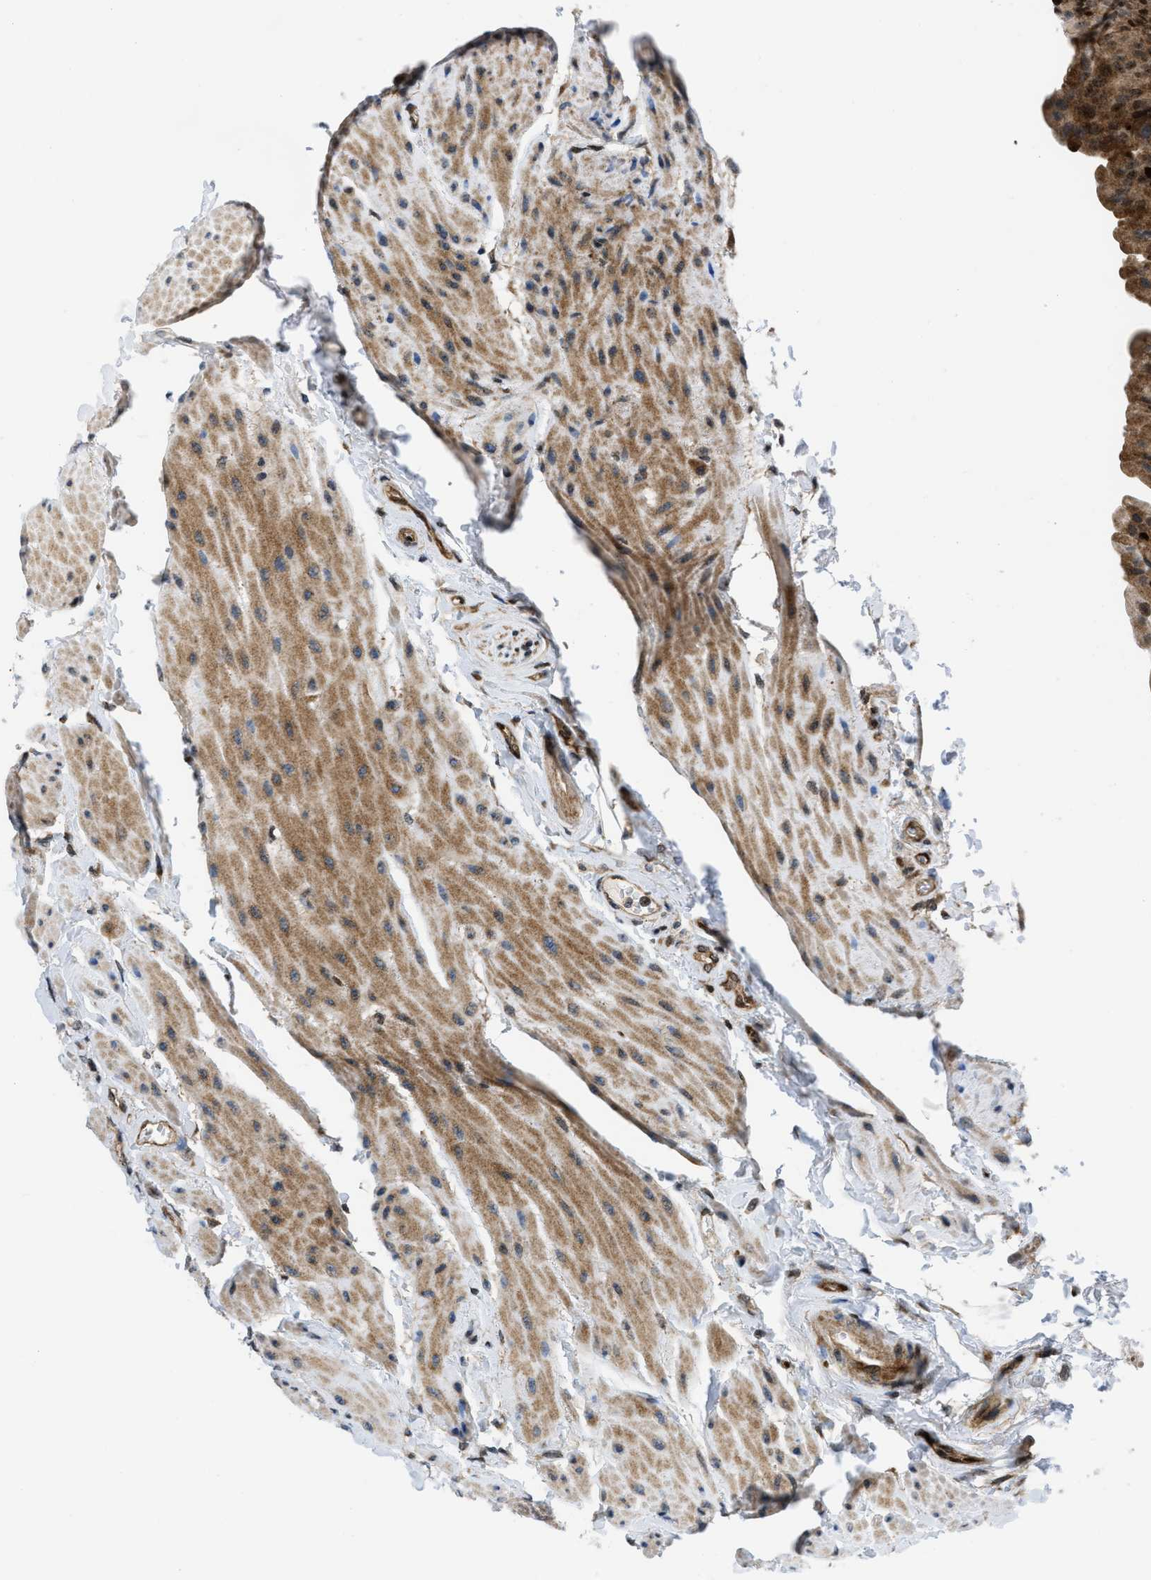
{"staining": {"intensity": "moderate", "quantity": ">75%", "location": "cytoplasmic/membranous,nuclear"}, "tissue": "urinary bladder", "cell_type": "Urothelial cells", "image_type": "normal", "snomed": [{"axis": "morphology", "description": "Normal tissue, NOS"}, {"axis": "topography", "description": "Urinary bladder"}], "caption": "A high-resolution histopathology image shows immunohistochemistry (IHC) staining of normal urinary bladder, which displays moderate cytoplasmic/membranous,nuclear positivity in about >75% of urothelial cells. The staining was performed using DAB, with brown indicating positive protein expression. Nuclei are stained blue with hematoxylin.", "gene": "PPP2CB", "patient": {"sex": "female", "age": 79}}